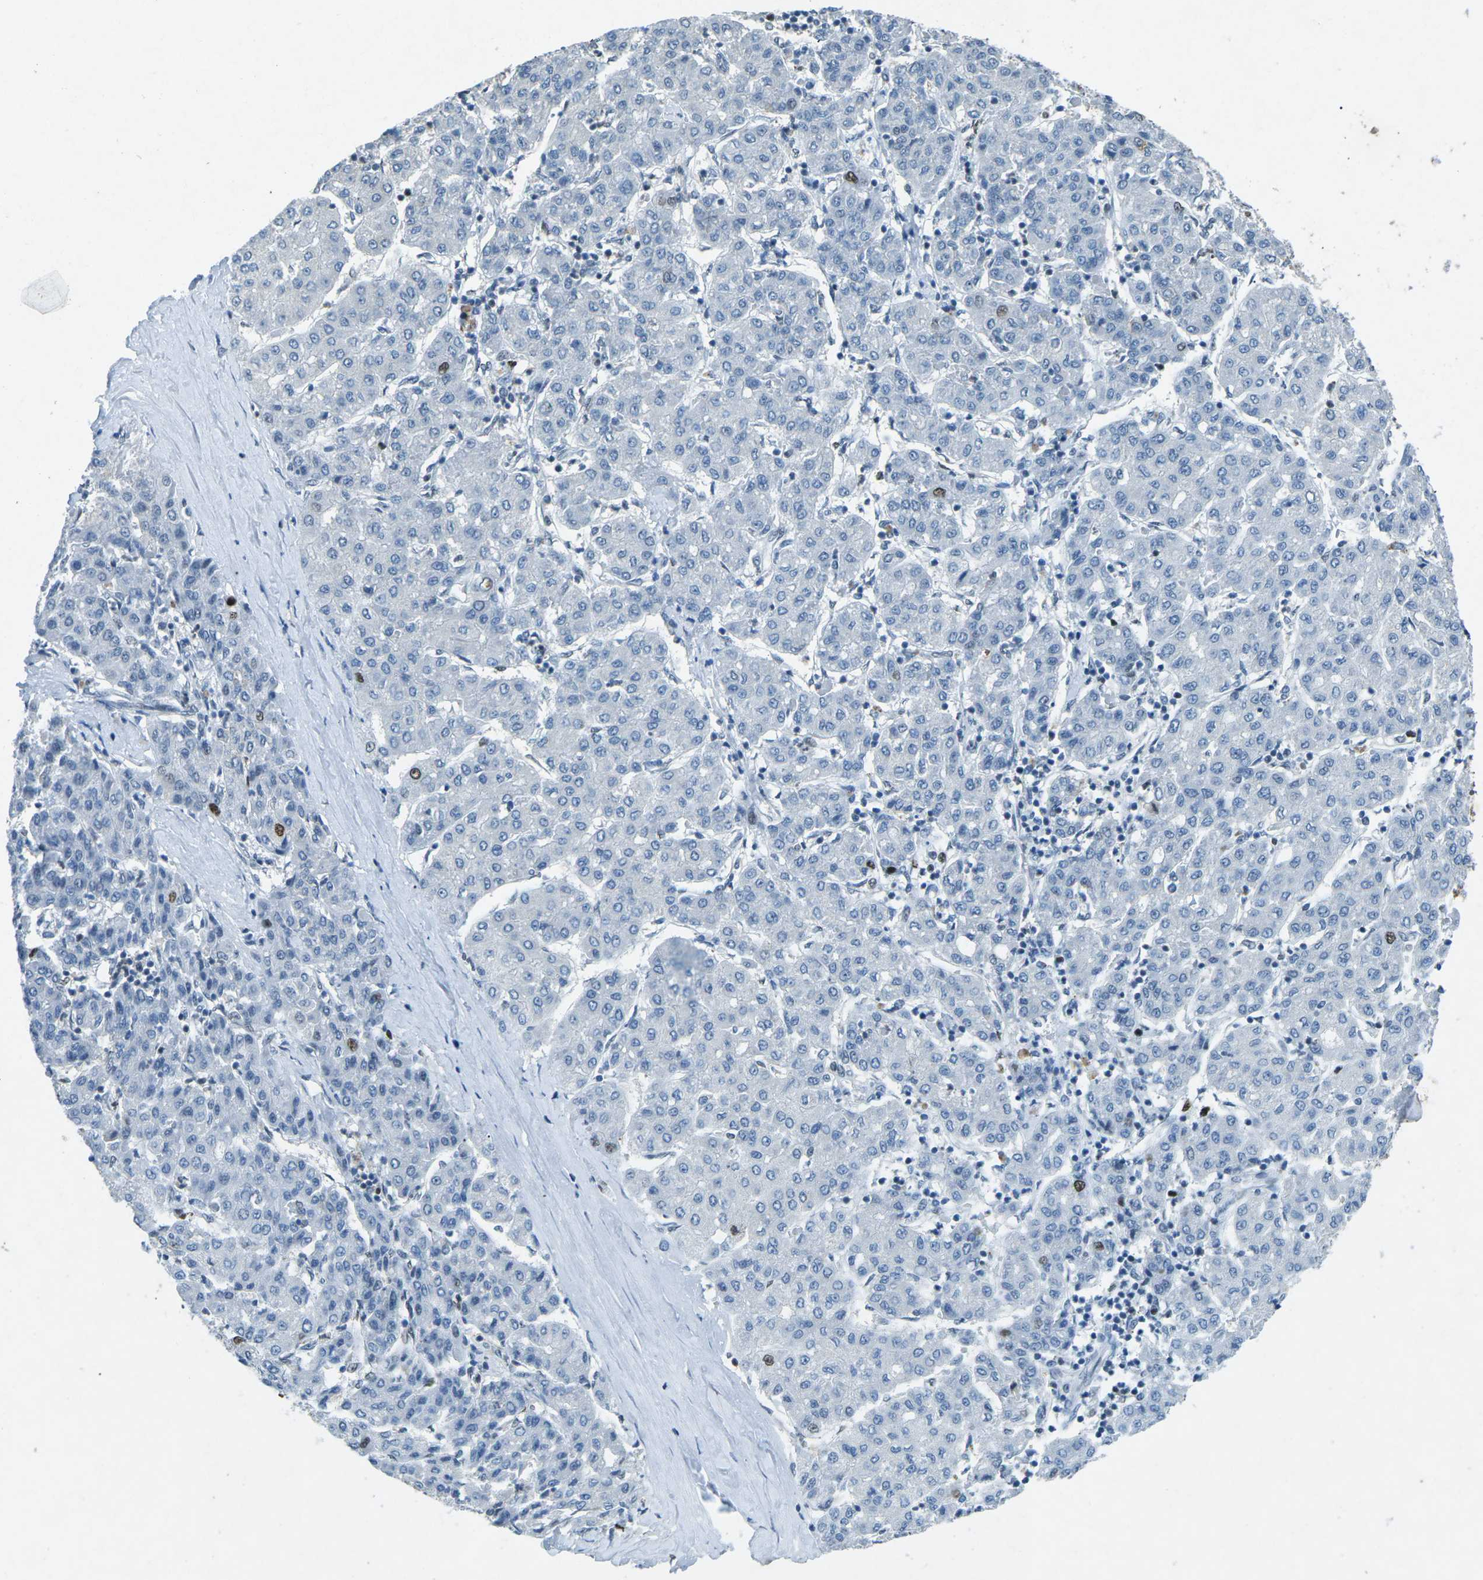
{"staining": {"intensity": "moderate", "quantity": "<25%", "location": "nuclear"}, "tissue": "liver cancer", "cell_type": "Tumor cells", "image_type": "cancer", "snomed": [{"axis": "morphology", "description": "Carcinoma, Hepatocellular, NOS"}, {"axis": "topography", "description": "Liver"}], "caption": "A micrograph of human liver cancer stained for a protein reveals moderate nuclear brown staining in tumor cells.", "gene": "RB1", "patient": {"sex": "male", "age": 65}}